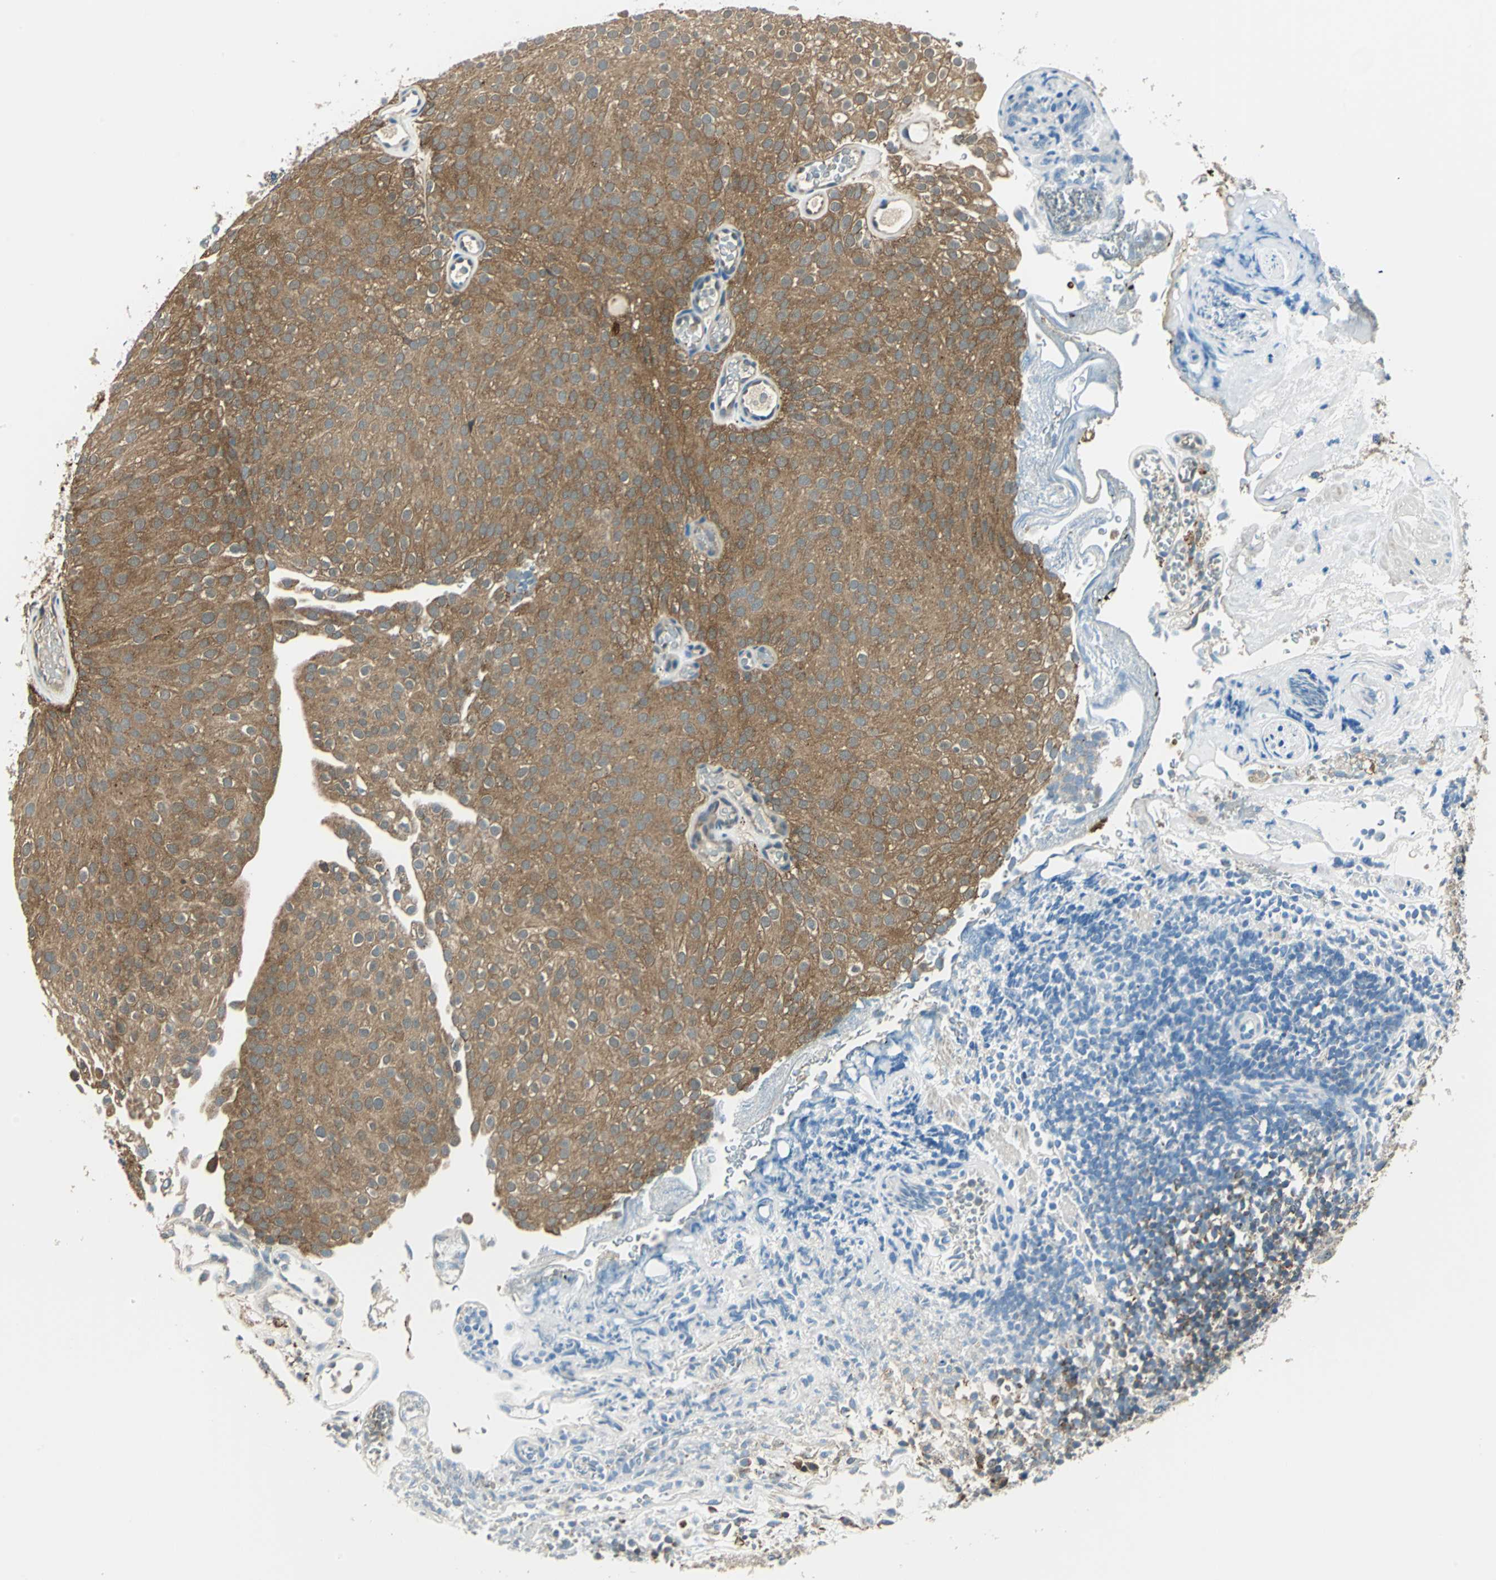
{"staining": {"intensity": "moderate", "quantity": ">75%", "location": "cytoplasmic/membranous"}, "tissue": "urothelial cancer", "cell_type": "Tumor cells", "image_type": "cancer", "snomed": [{"axis": "morphology", "description": "Urothelial carcinoma, Low grade"}, {"axis": "topography", "description": "Urinary bladder"}], "caption": "A brown stain shows moderate cytoplasmic/membranous expression of a protein in low-grade urothelial carcinoma tumor cells.", "gene": "NIT1", "patient": {"sex": "male", "age": 78}}